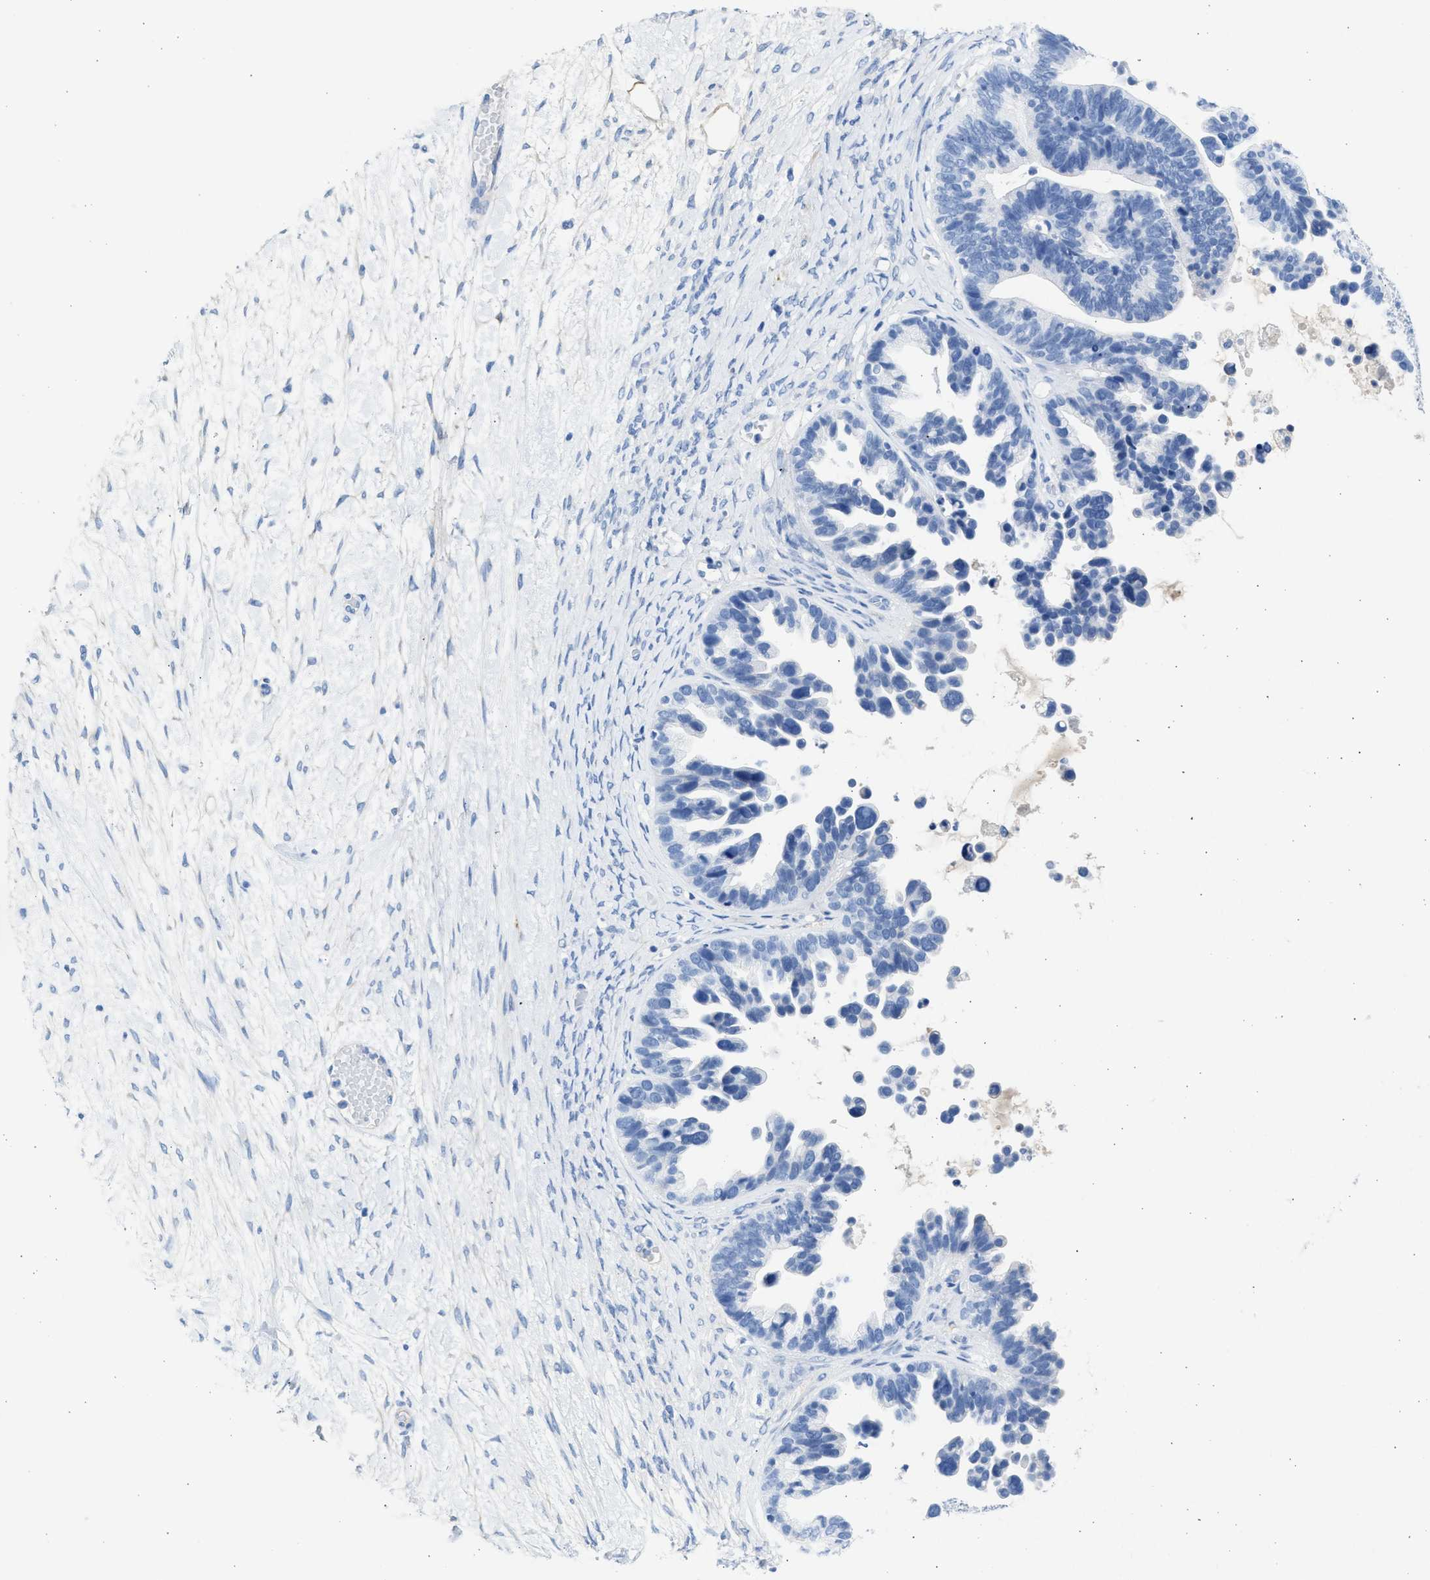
{"staining": {"intensity": "negative", "quantity": "none", "location": "none"}, "tissue": "ovarian cancer", "cell_type": "Tumor cells", "image_type": "cancer", "snomed": [{"axis": "morphology", "description": "Cystadenocarcinoma, serous, NOS"}, {"axis": "topography", "description": "Ovary"}], "caption": "IHC histopathology image of ovarian cancer (serous cystadenocarcinoma) stained for a protein (brown), which exhibits no expression in tumor cells.", "gene": "SPATA3", "patient": {"sex": "female", "age": 56}}